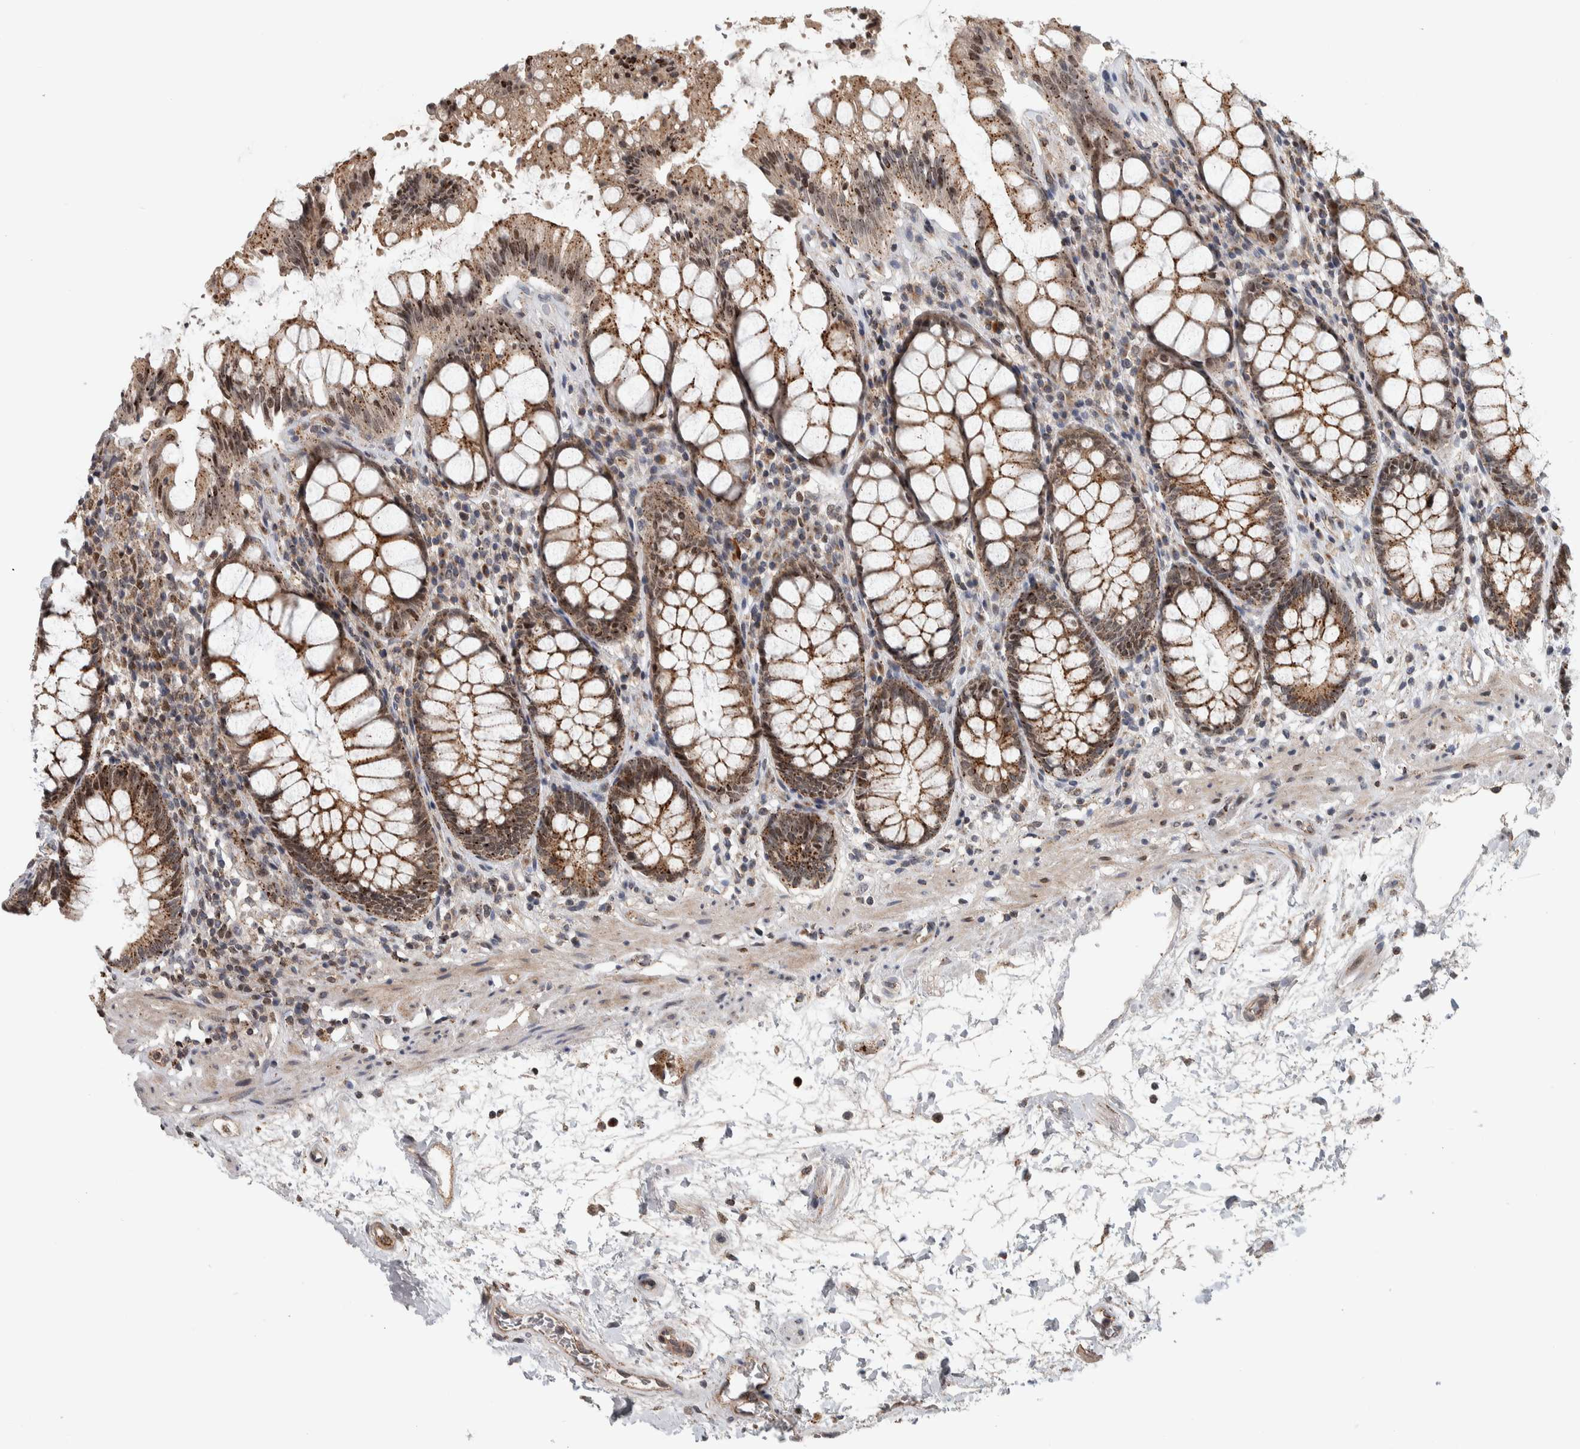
{"staining": {"intensity": "moderate", "quantity": ">75%", "location": "cytoplasmic/membranous,nuclear"}, "tissue": "rectum", "cell_type": "Glandular cells", "image_type": "normal", "snomed": [{"axis": "morphology", "description": "Normal tissue, NOS"}, {"axis": "topography", "description": "Rectum"}], "caption": "DAB (3,3'-diaminobenzidine) immunohistochemical staining of benign human rectum displays moderate cytoplasmic/membranous,nuclear protein staining in about >75% of glandular cells.", "gene": "MSL1", "patient": {"sex": "male", "age": 64}}